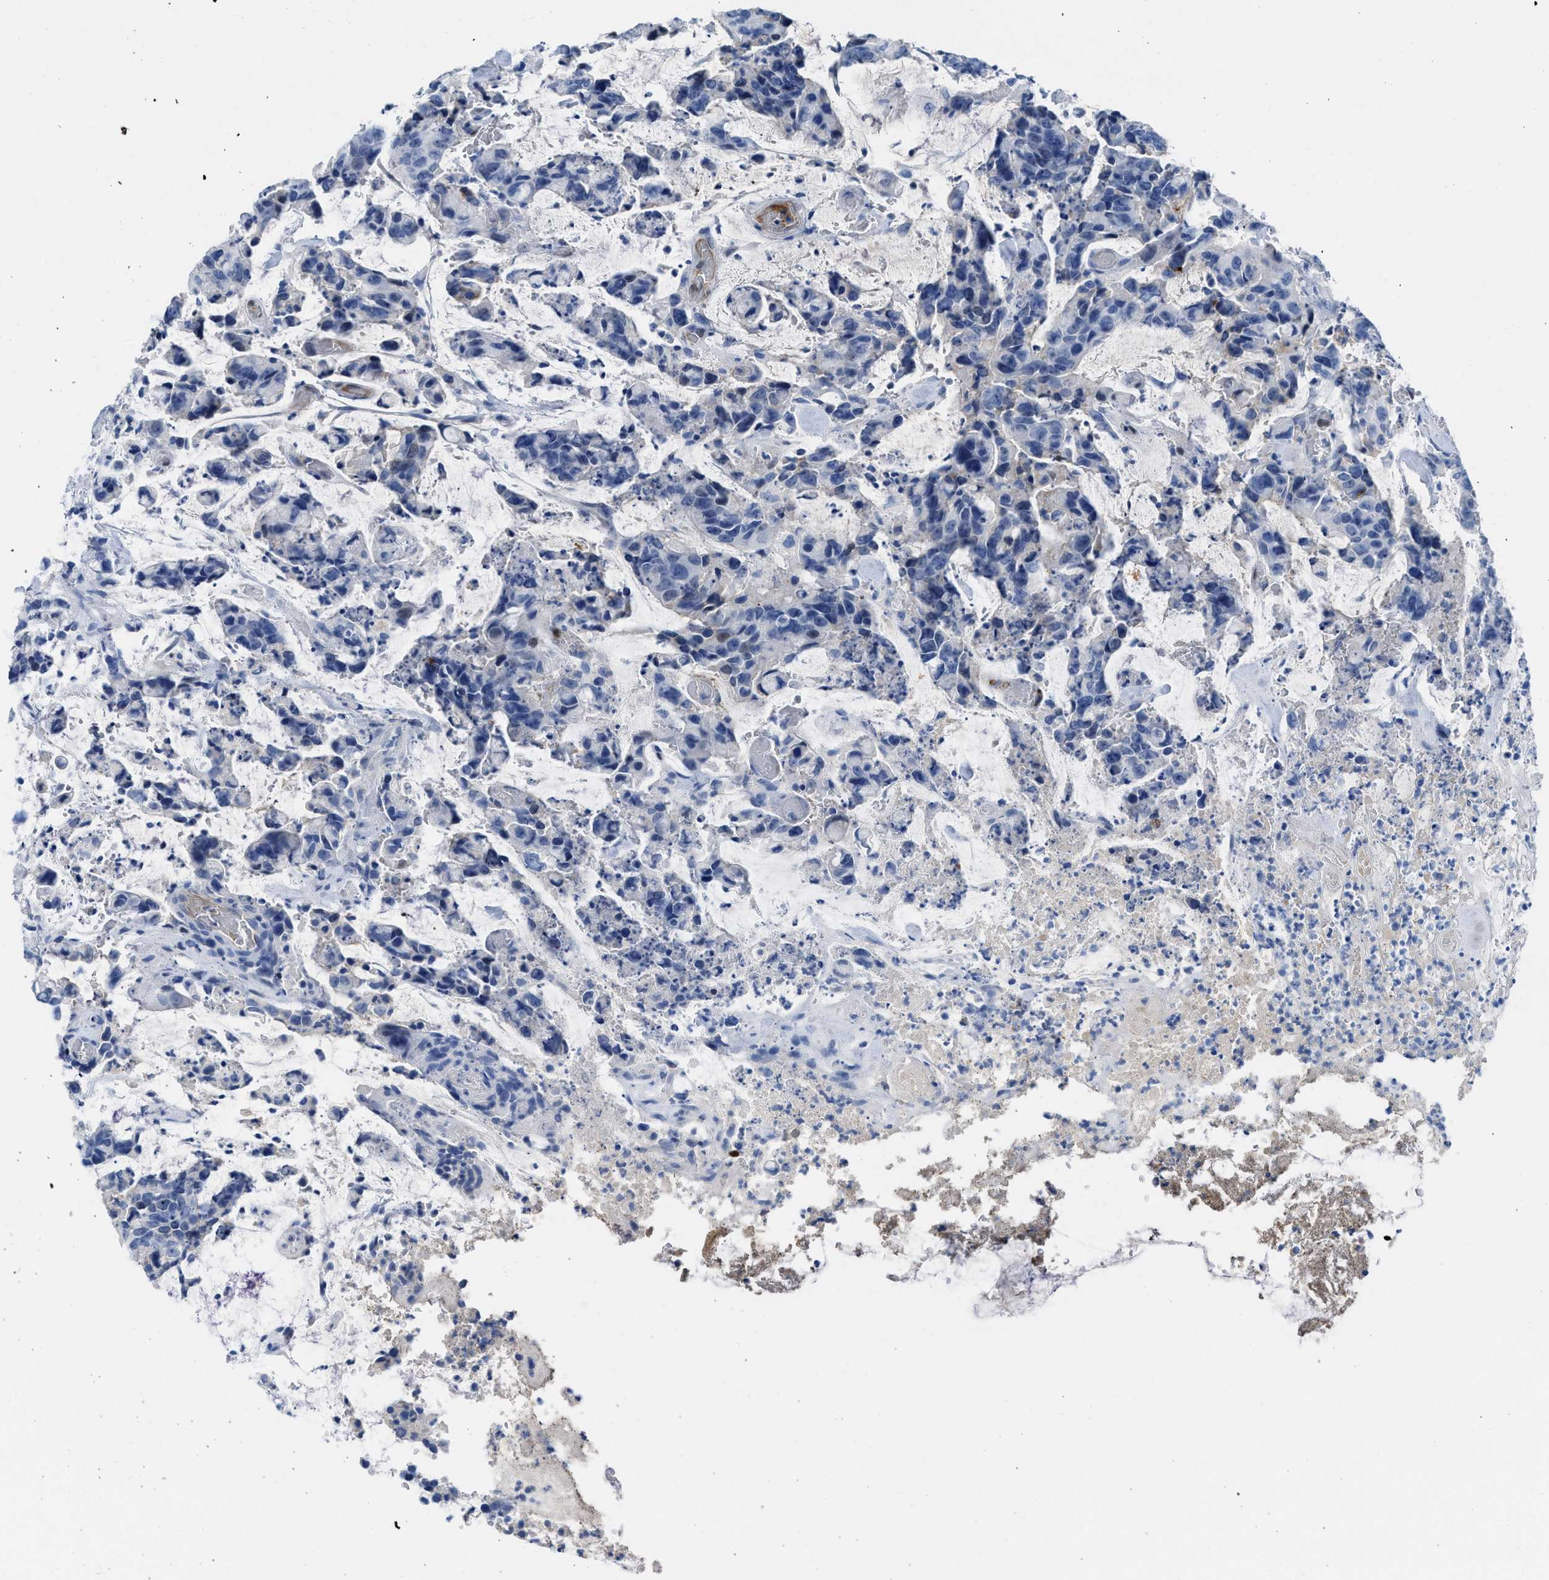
{"staining": {"intensity": "weak", "quantity": "<25%", "location": "nuclear"}, "tissue": "colorectal cancer", "cell_type": "Tumor cells", "image_type": "cancer", "snomed": [{"axis": "morphology", "description": "Adenocarcinoma, NOS"}, {"axis": "topography", "description": "Colon"}], "caption": "Immunohistochemistry (IHC) of human colorectal cancer shows no expression in tumor cells.", "gene": "LEF1", "patient": {"sex": "female", "age": 86}}